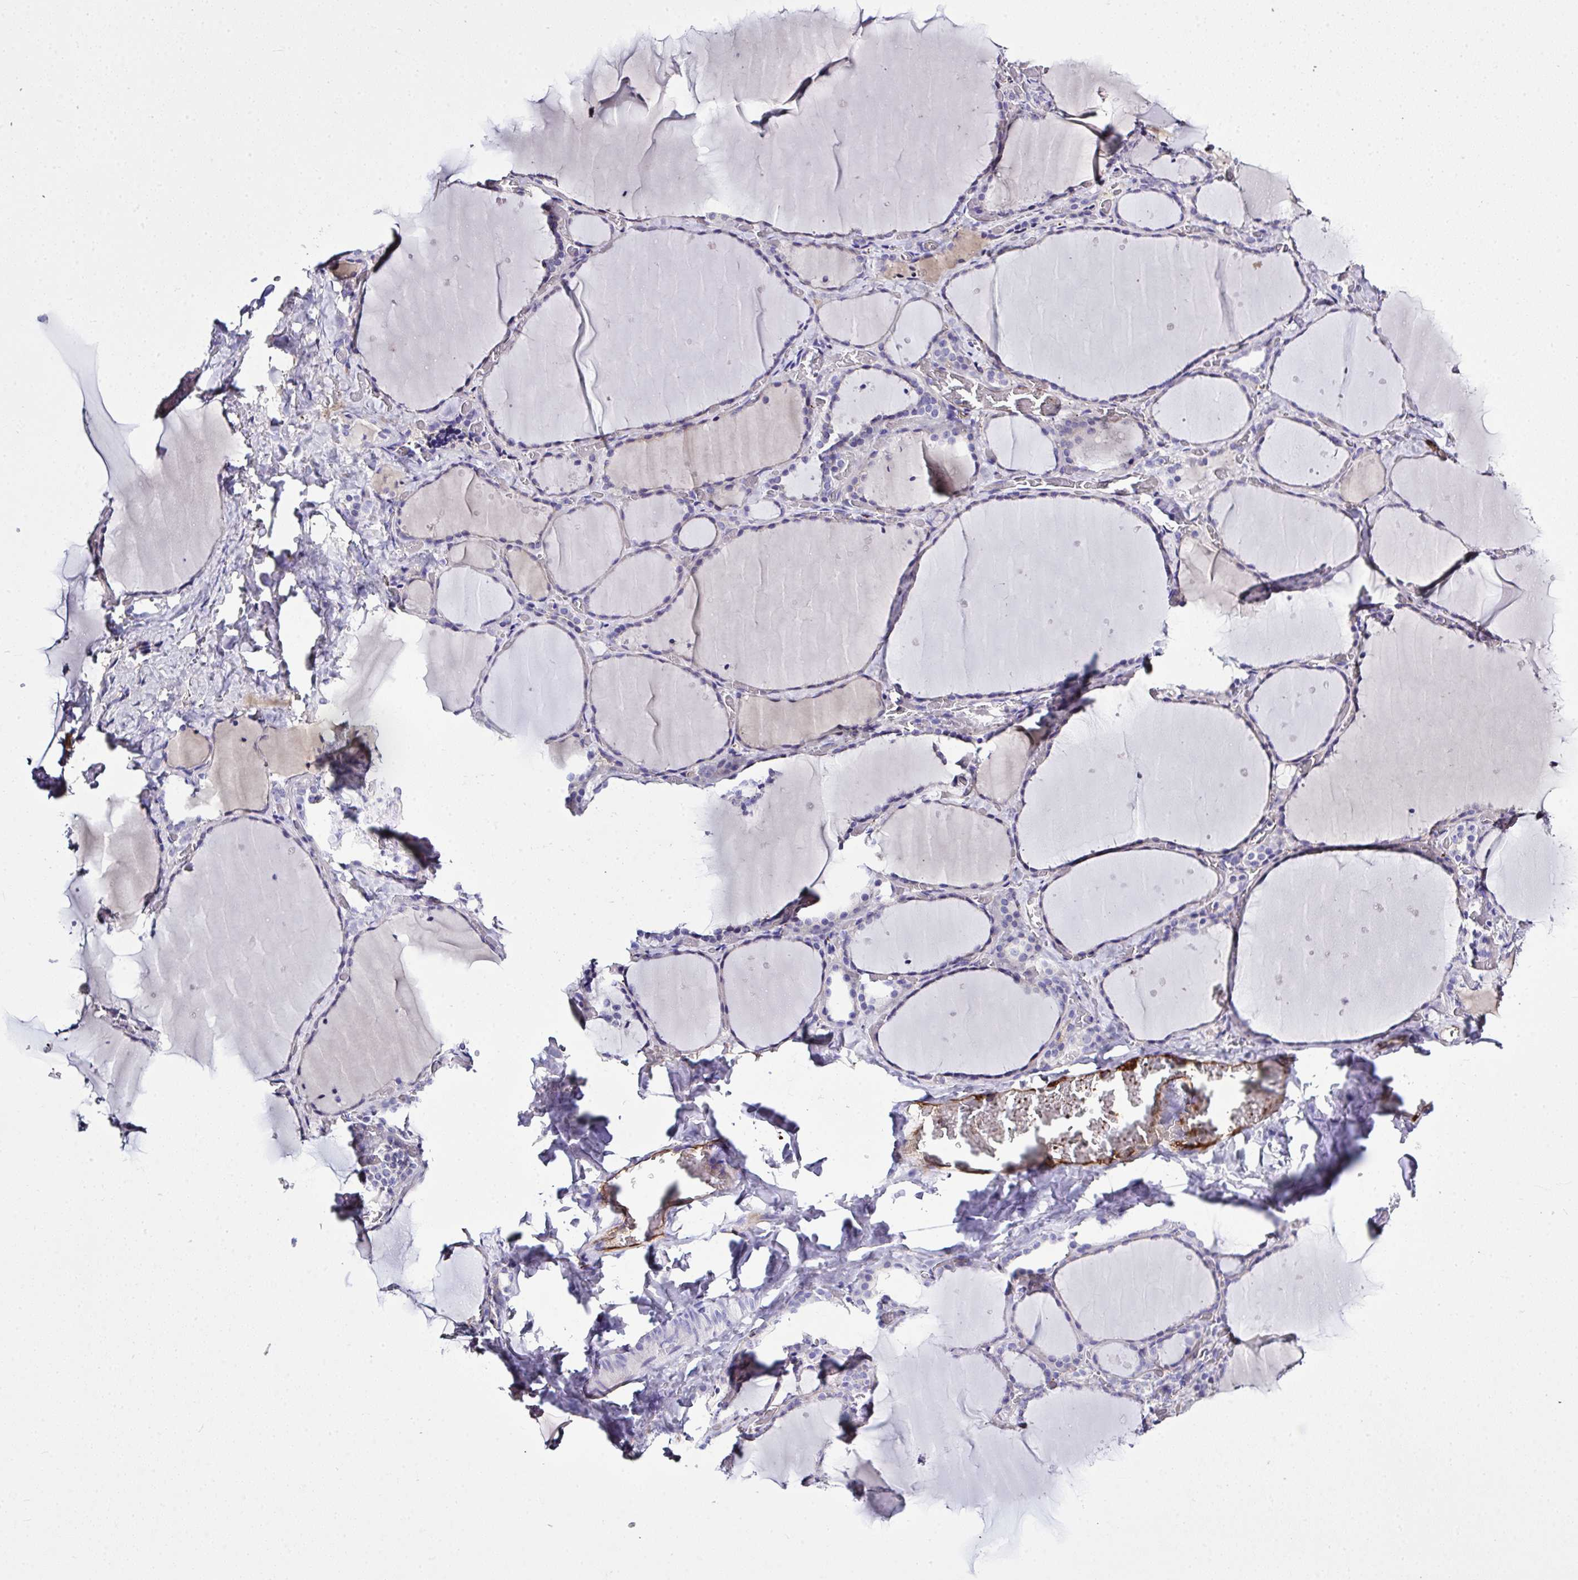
{"staining": {"intensity": "weak", "quantity": "<25%", "location": "cytoplasmic/membranous"}, "tissue": "thyroid gland", "cell_type": "Glandular cells", "image_type": "normal", "snomed": [{"axis": "morphology", "description": "Normal tissue, NOS"}, {"axis": "topography", "description": "Thyroid gland"}], "caption": "Glandular cells show no significant positivity in normal thyroid gland. Brightfield microscopy of IHC stained with DAB (3,3'-diaminobenzidine) (brown) and hematoxylin (blue), captured at high magnification.", "gene": "ZNF813", "patient": {"sex": "female", "age": 36}}